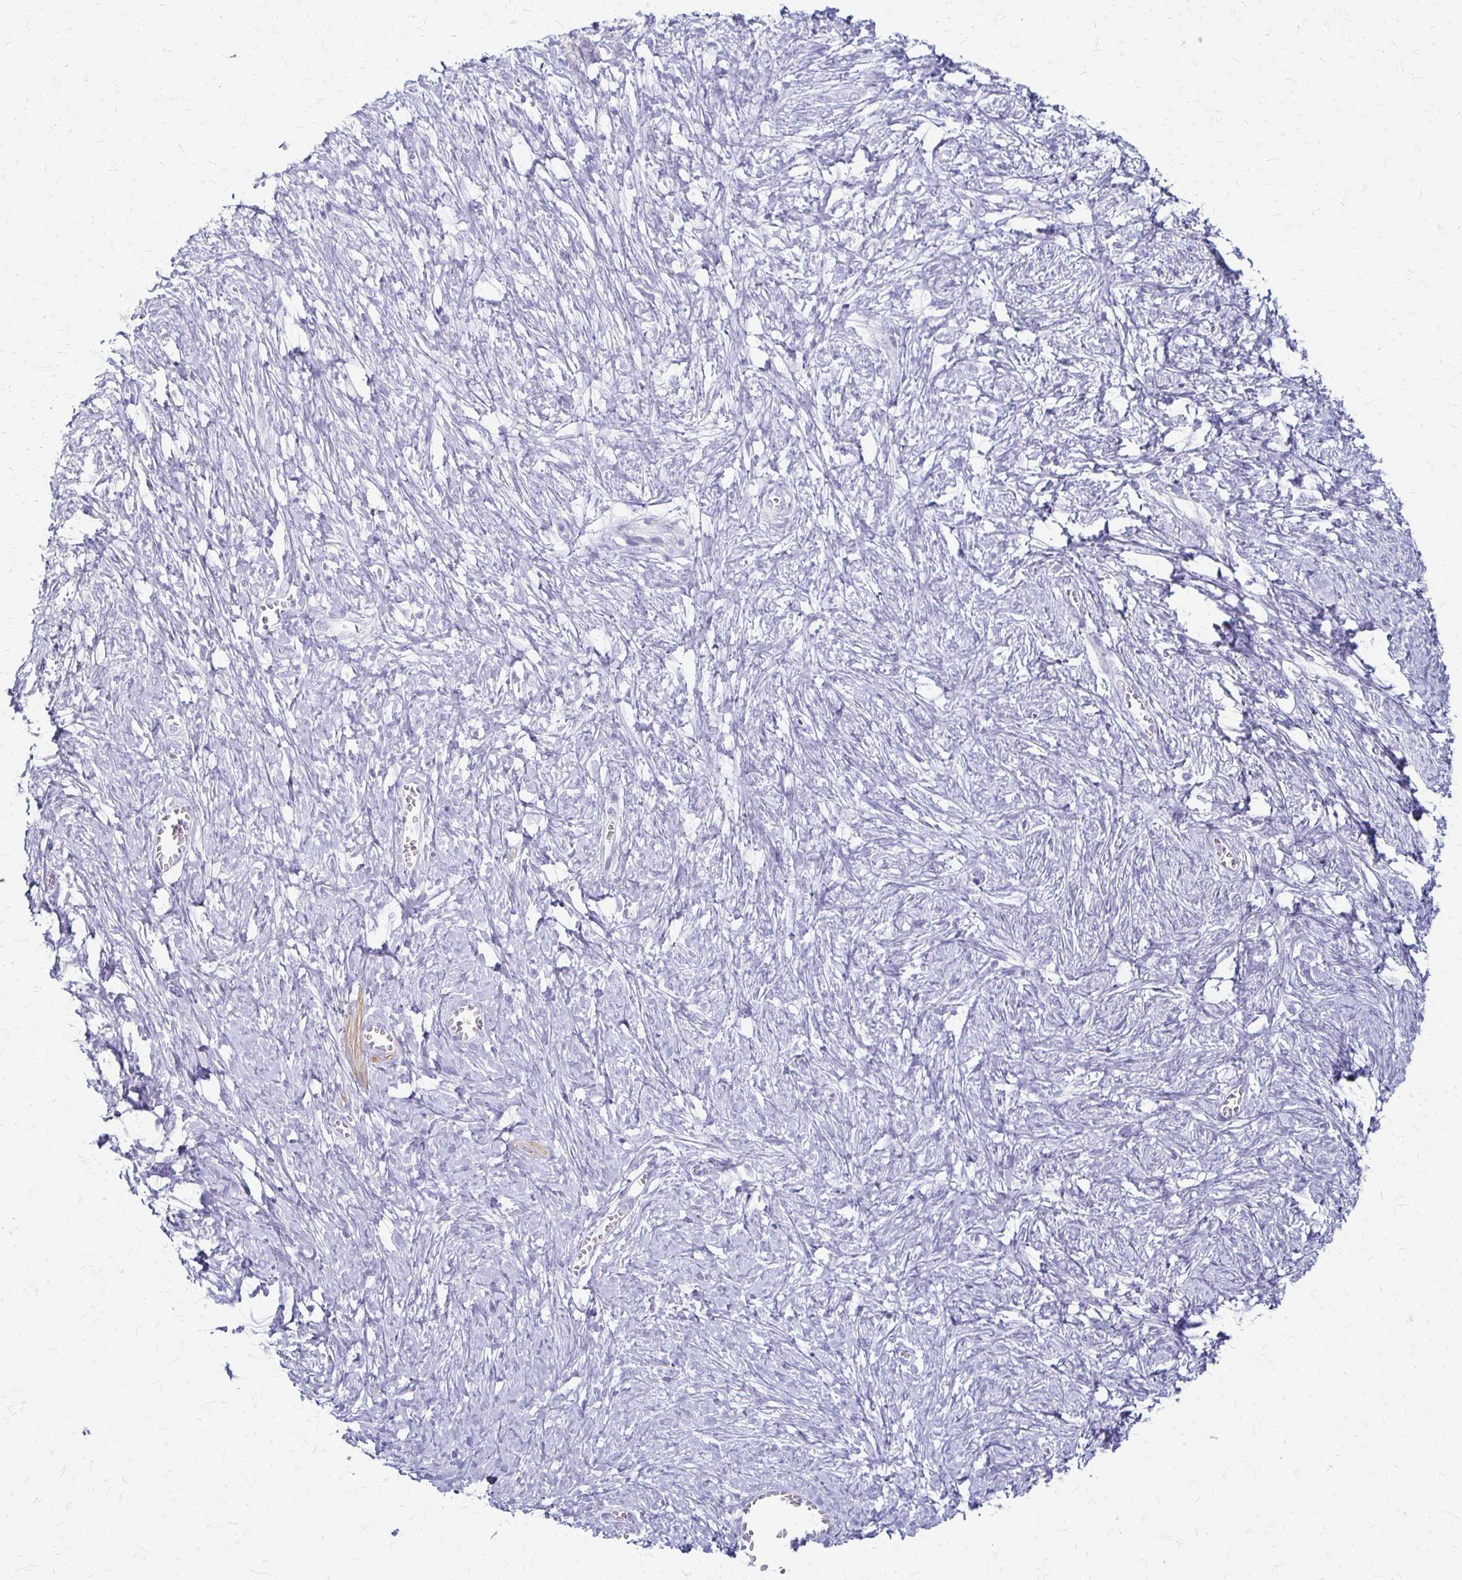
{"staining": {"intensity": "negative", "quantity": "none", "location": "none"}, "tissue": "ovarian cancer", "cell_type": "Tumor cells", "image_type": "cancer", "snomed": [{"axis": "morphology", "description": "Cystadenocarcinoma, mucinous, NOS"}, {"axis": "topography", "description": "Ovary"}], "caption": "Immunohistochemistry micrograph of neoplastic tissue: ovarian mucinous cystadenocarcinoma stained with DAB reveals no significant protein staining in tumor cells.", "gene": "IVL", "patient": {"sex": "female", "age": 70}}